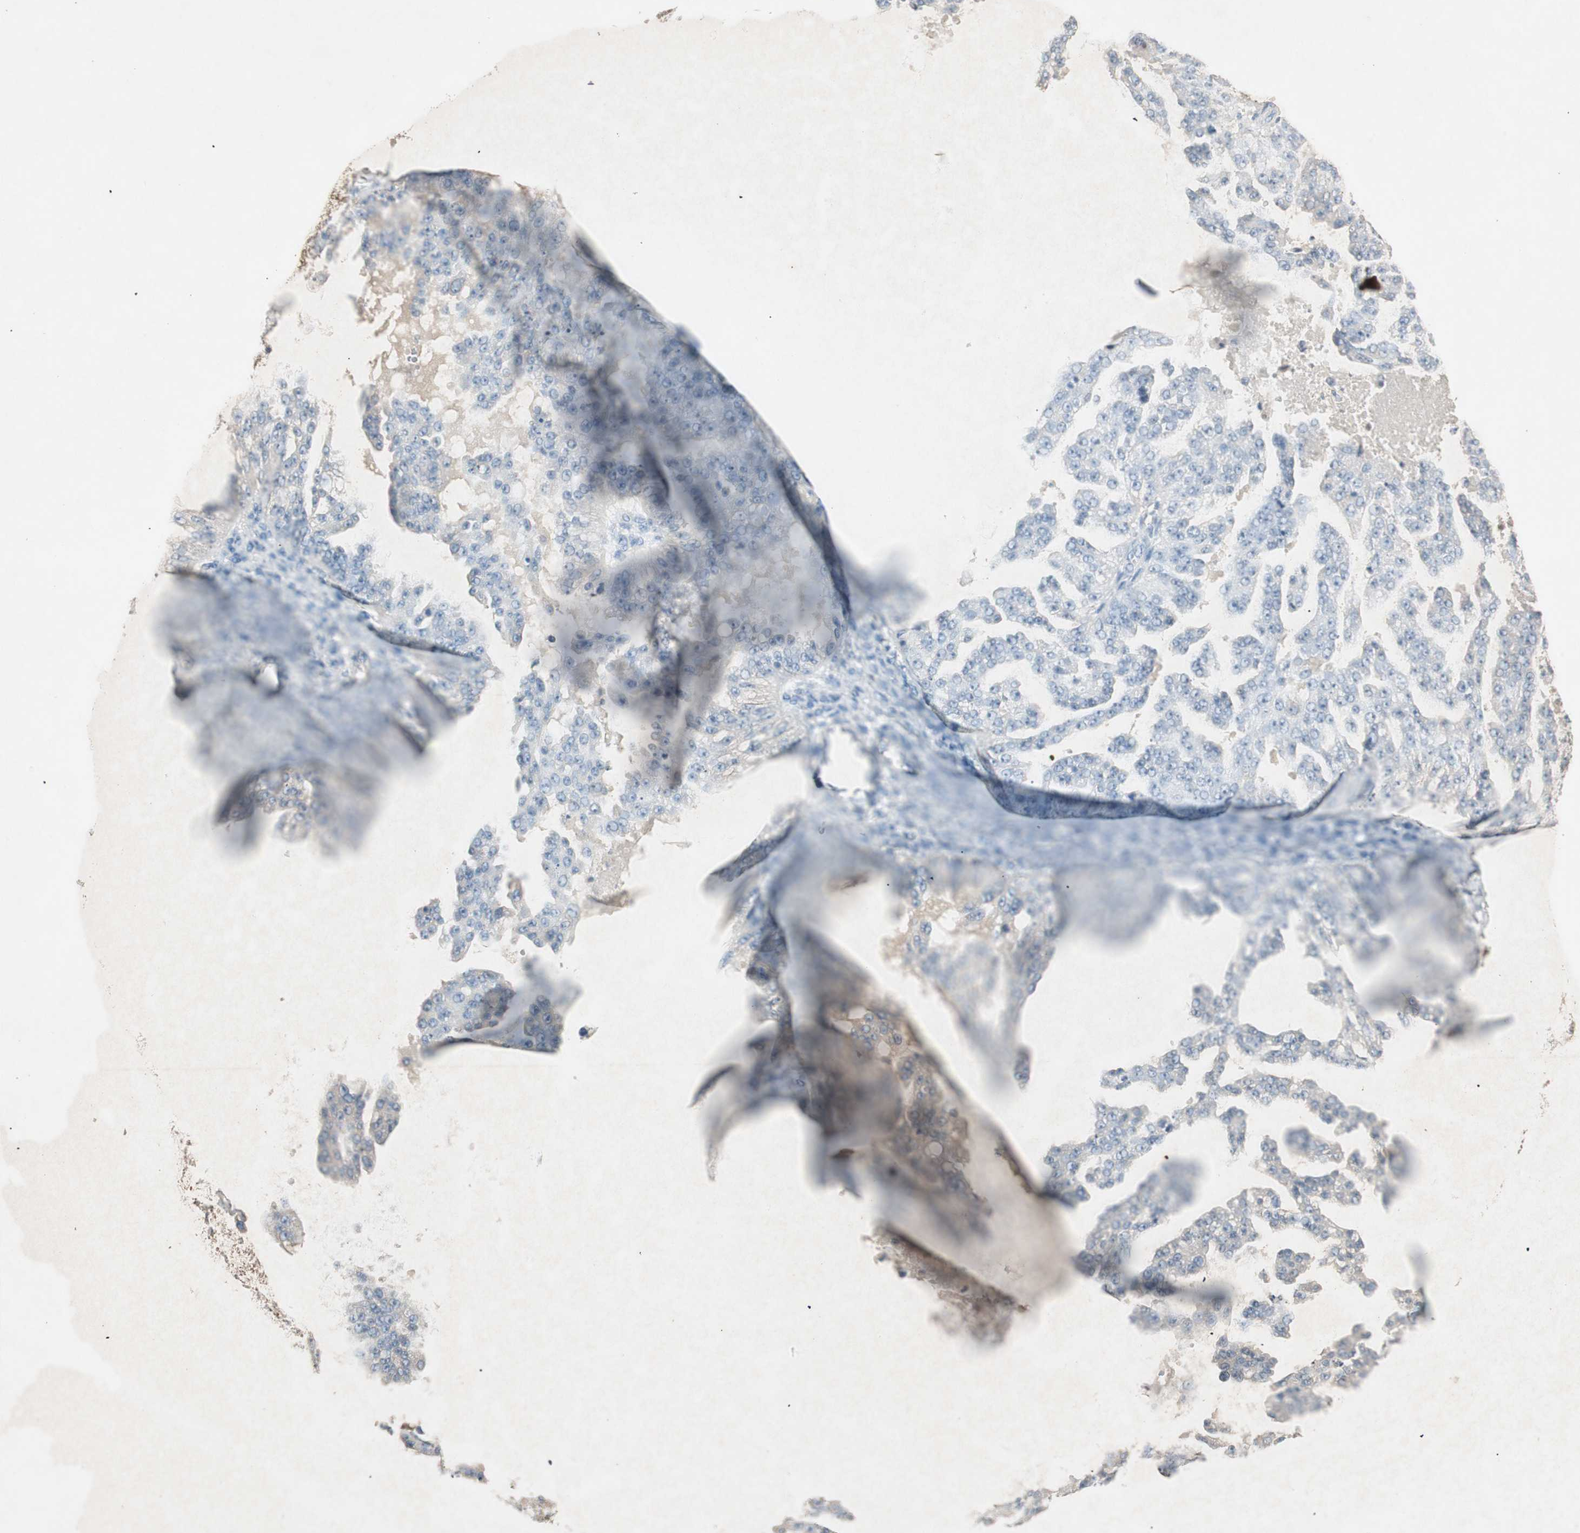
{"staining": {"intensity": "negative", "quantity": "none", "location": "none"}, "tissue": "ovarian cancer", "cell_type": "Tumor cells", "image_type": "cancer", "snomed": [{"axis": "morphology", "description": "Carcinoma, NOS"}, {"axis": "topography", "description": "Soft tissue"}, {"axis": "topography", "description": "Ovary"}], "caption": "This is an IHC histopathology image of human ovarian carcinoma. There is no expression in tumor cells.", "gene": "KHK", "patient": {"sex": "female", "age": 54}}